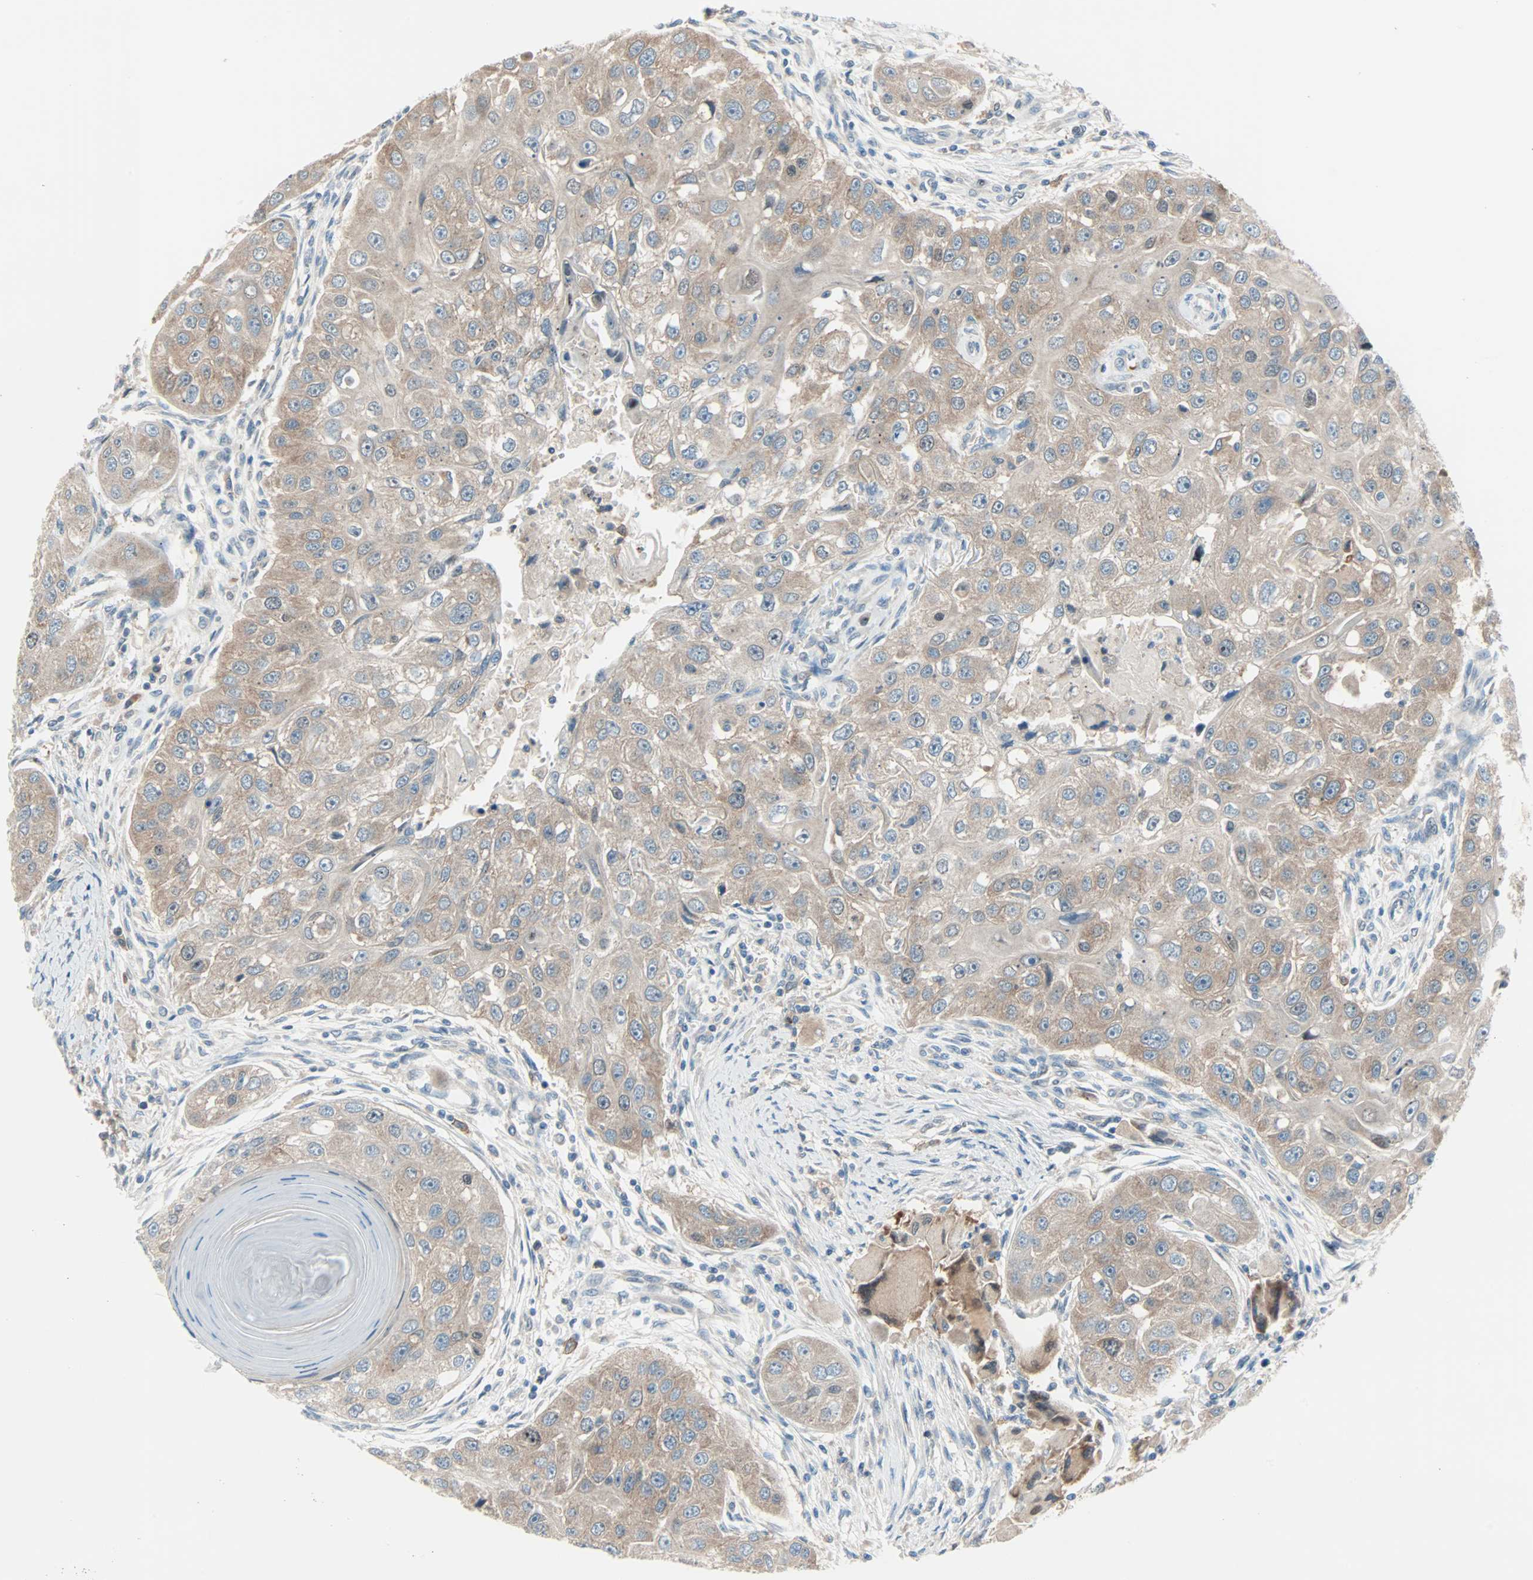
{"staining": {"intensity": "moderate", "quantity": ">75%", "location": "cytoplasmic/membranous"}, "tissue": "head and neck cancer", "cell_type": "Tumor cells", "image_type": "cancer", "snomed": [{"axis": "morphology", "description": "Normal tissue, NOS"}, {"axis": "morphology", "description": "Squamous cell carcinoma, NOS"}, {"axis": "topography", "description": "Skeletal muscle"}, {"axis": "topography", "description": "Head-Neck"}], "caption": "Human head and neck cancer (squamous cell carcinoma) stained for a protein (brown) exhibits moderate cytoplasmic/membranous positive expression in approximately >75% of tumor cells.", "gene": "SMIM8", "patient": {"sex": "male", "age": 51}}